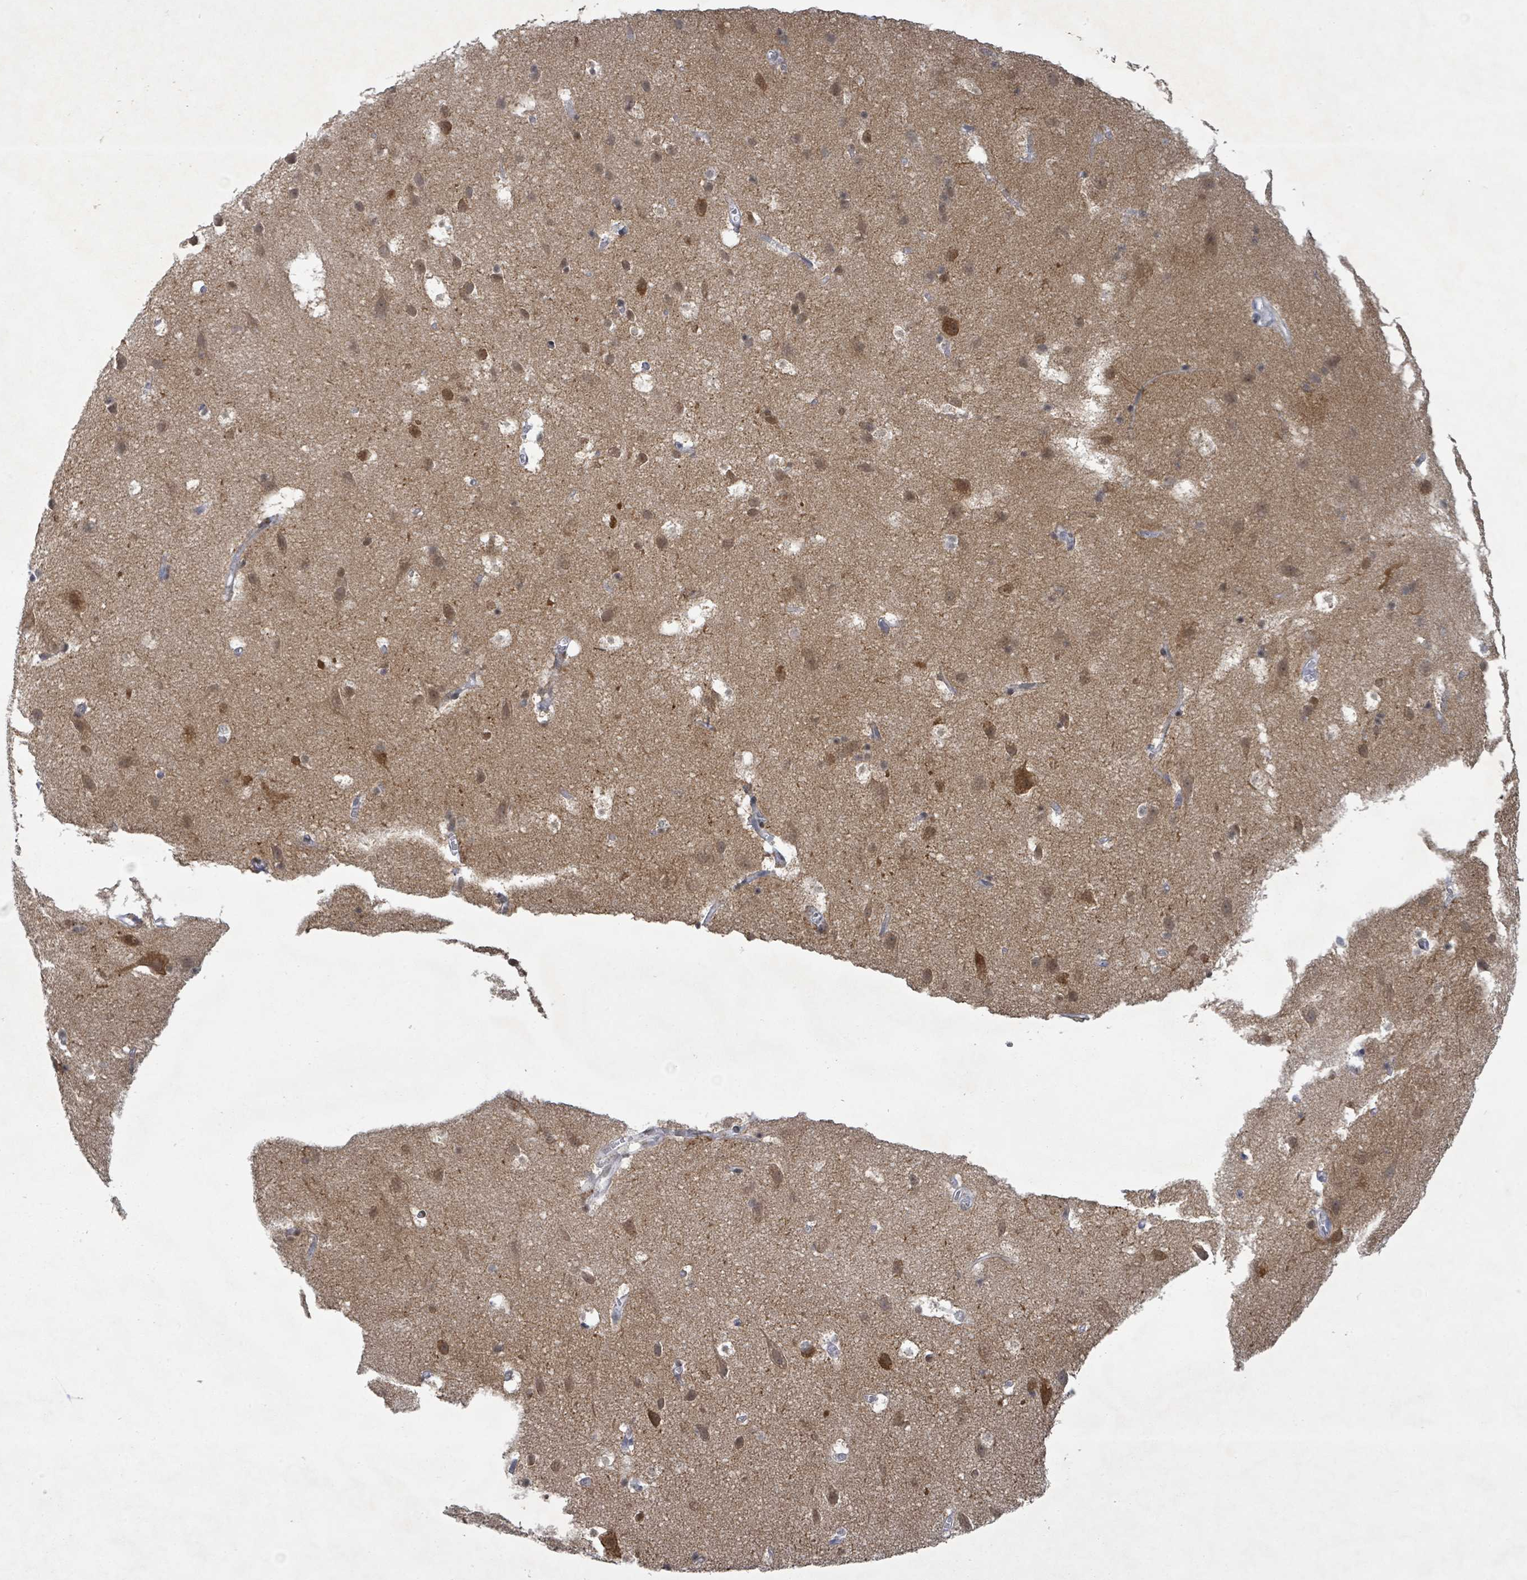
{"staining": {"intensity": "negative", "quantity": "none", "location": "none"}, "tissue": "cerebral cortex", "cell_type": "Endothelial cells", "image_type": "normal", "snomed": [{"axis": "morphology", "description": "Normal tissue, NOS"}, {"axis": "topography", "description": "Cerebral cortex"}], "caption": "IHC of normal cerebral cortex reveals no expression in endothelial cells.", "gene": "BANP", "patient": {"sex": "male", "age": 54}}